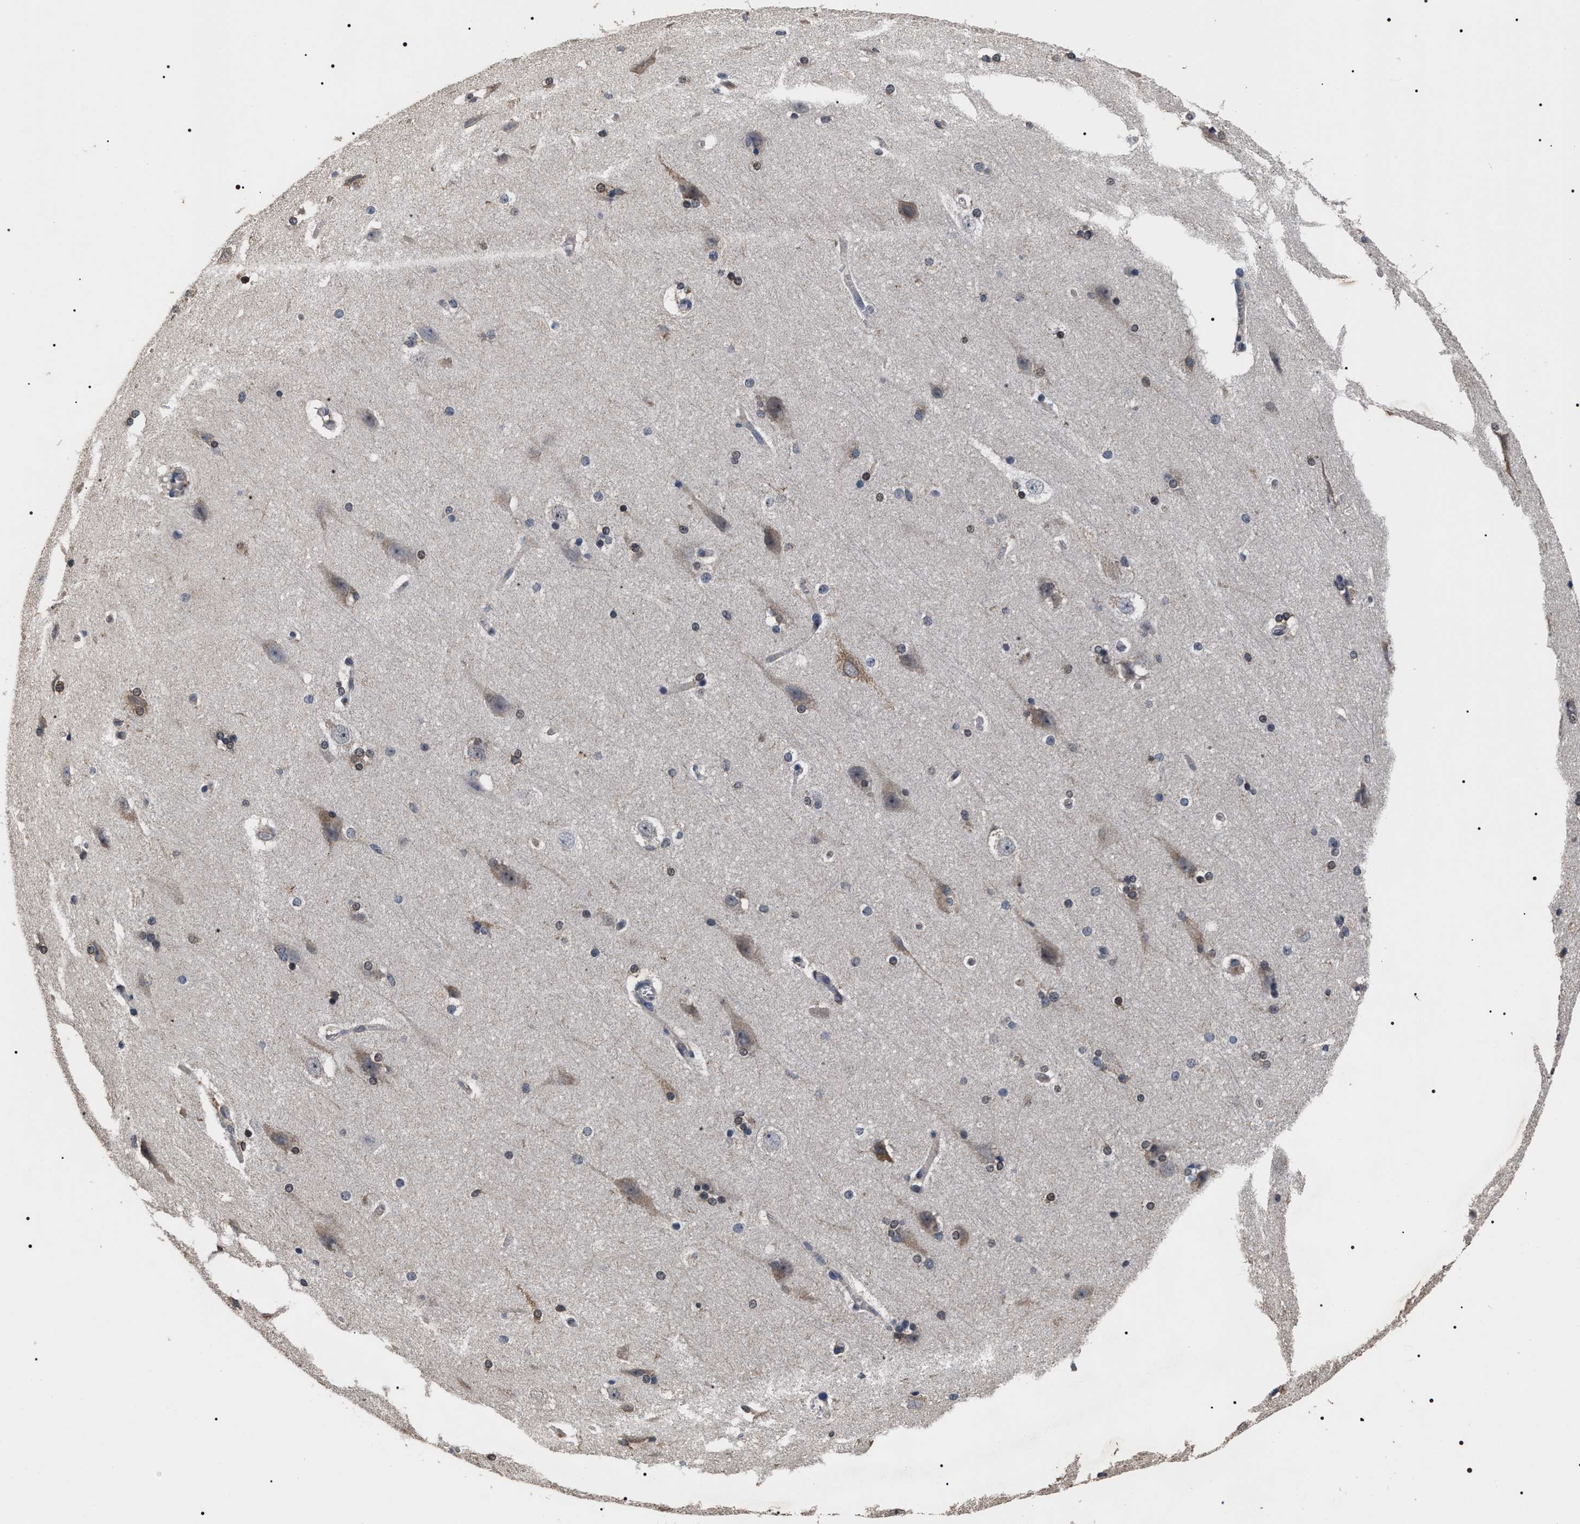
{"staining": {"intensity": "negative", "quantity": "none", "location": "none"}, "tissue": "cerebral cortex", "cell_type": "Endothelial cells", "image_type": "normal", "snomed": [{"axis": "morphology", "description": "Normal tissue, NOS"}, {"axis": "topography", "description": "Cerebral cortex"}, {"axis": "topography", "description": "Hippocampus"}], "caption": "This is a image of IHC staining of normal cerebral cortex, which shows no expression in endothelial cells.", "gene": "UPF3A", "patient": {"sex": "female", "age": 19}}